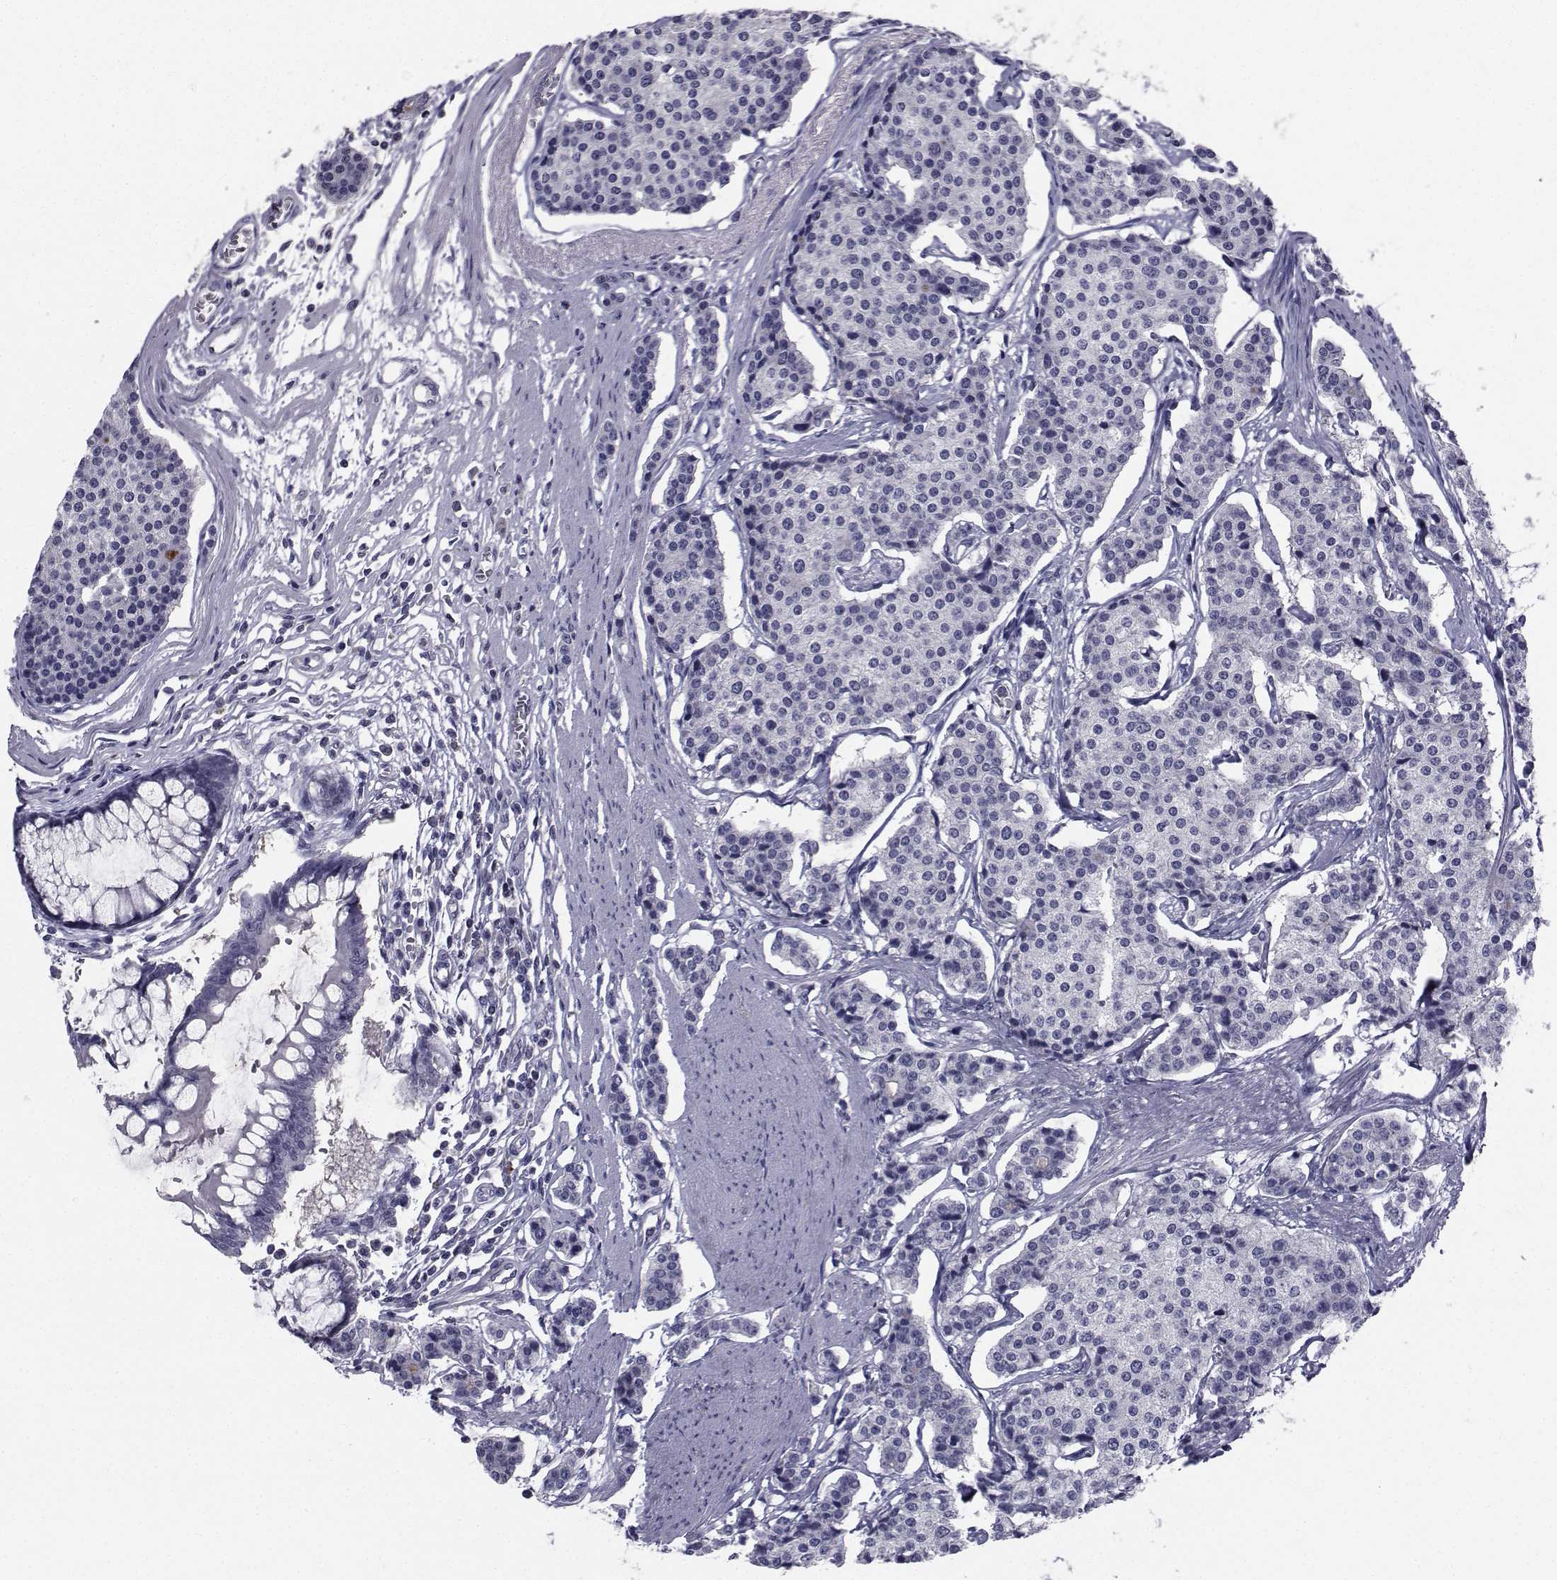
{"staining": {"intensity": "negative", "quantity": "none", "location": "none"}, "tissue": "carcinoid", "cell_type": "Tumor cells", "image_type": "cancer", "snomed": [{"axis": "morphology", "description": "Carcinoid, malignant, NOS"}, {"axis": "topography", "description": "Small intestine"}], "caption": "Protein analysis of carcinoid demonstrates no significant expression in tumor cells.", "gene": "CHRNA1", "patient": {"sex": "female", "age": 65}}